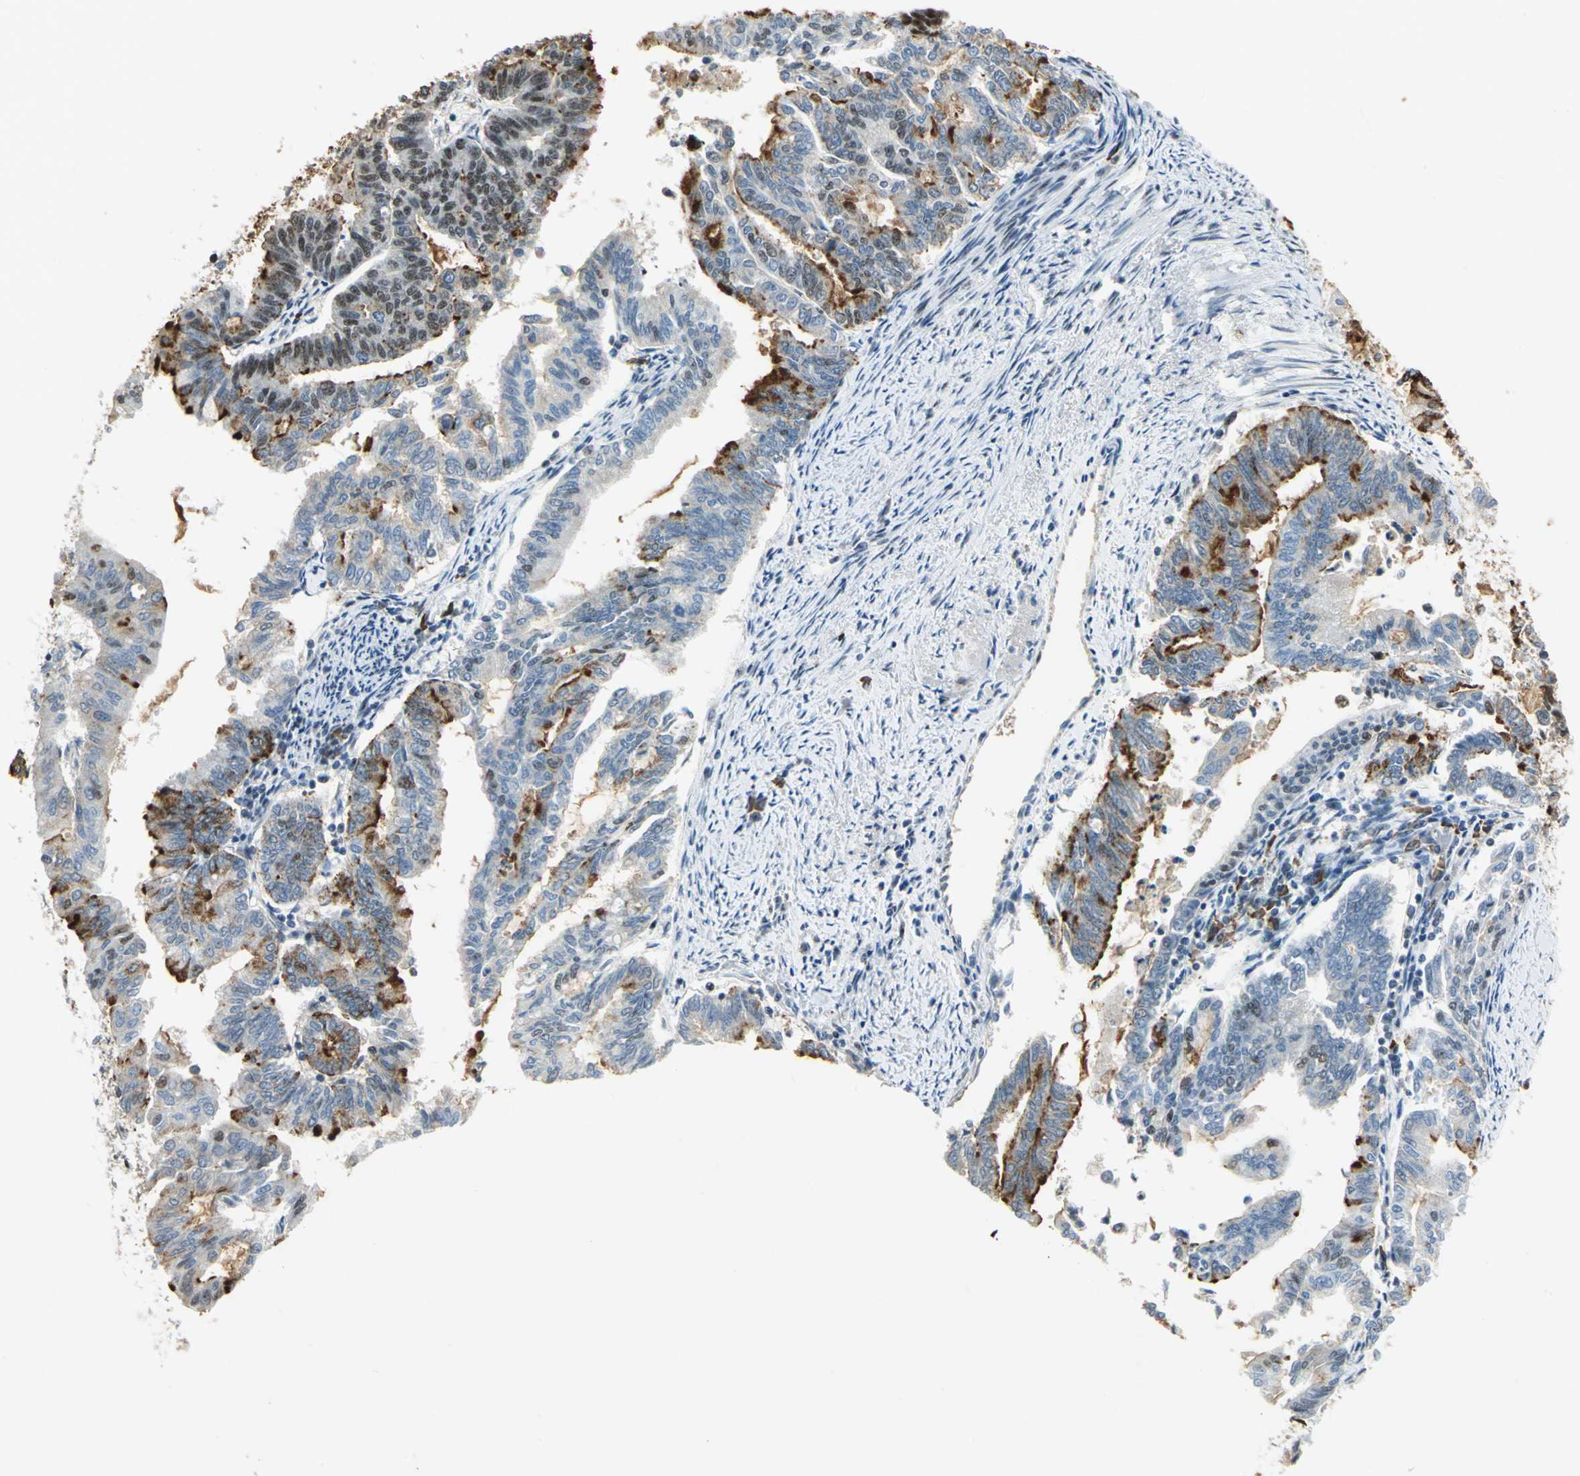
{"staining": {"intensity": "strong", "quantity": "25%-75%", "location": "cytoplasmic/membranous,nuclear"}, "tissue": "endometrial cancer", "cell_type": "Tumor cells", "image_type": "cancer", "snomed": [{"axis": "morphology", "description": "Adenocarcinoma, NOS"}, {"axis": "topography", "description": "Endometrium"}], "caption": "Protein expression analysis of human endometrial cancer (adenocarcinoma) reveals strong cytoplasmic/membranous and nuclear staining in about 25%-75% of tumor cells.", "gene": "CCNT1", "patient": {"sex": "female", "age": 79}}